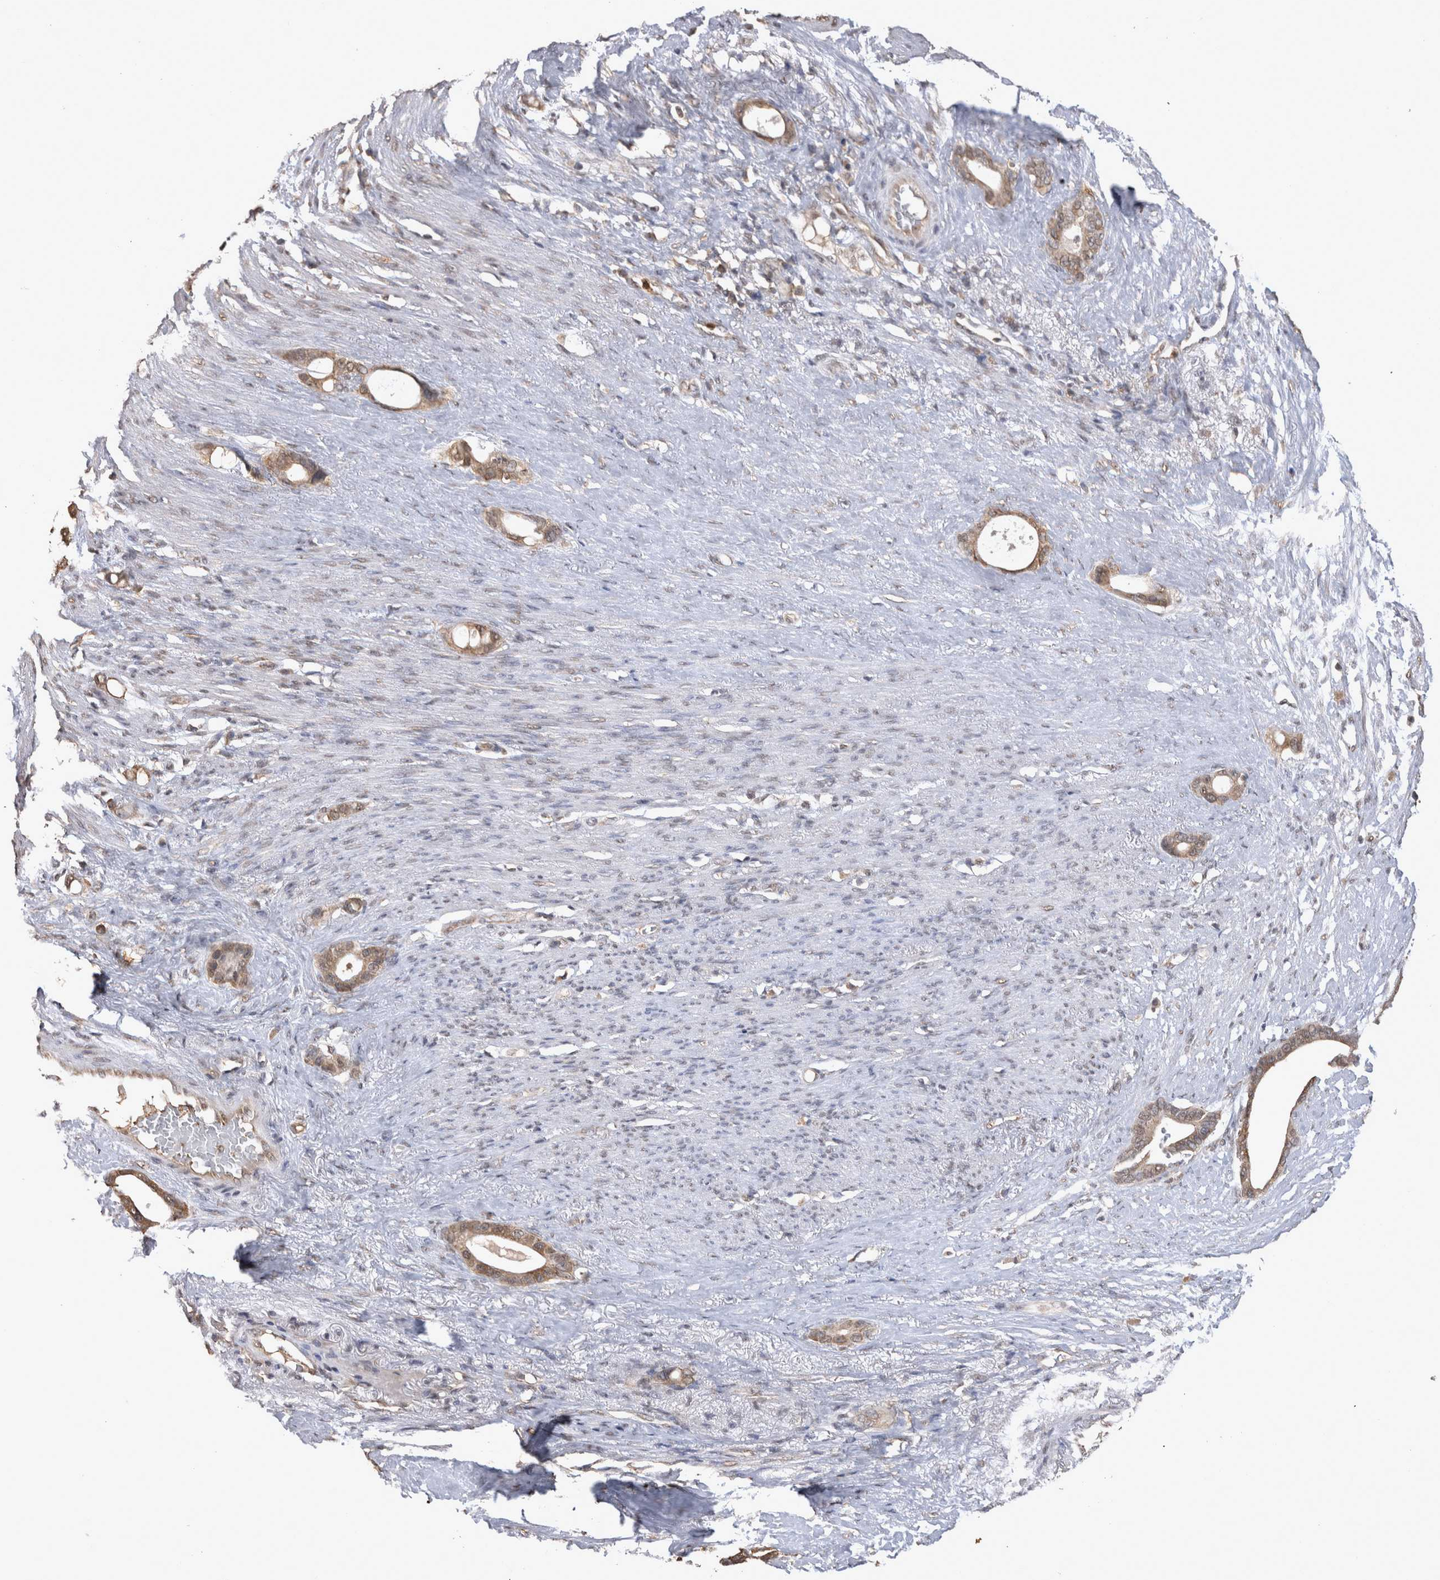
{"staining": {"intensity": "weak", "quantity": ">75%", "location": "cytoplasmic/membranous"}, "tissue": "stomach cancer", "cell_type": "Tumor cells", "image_type": "cancer", "snomed": [{"axis": "morphology", "description": "Adenocarcinoma, NOS"}, {"axis": "topography", "description": "Stomach"}], "caption": "High-power microscopy captured an immunohistochemistry image of adenocarcinoma (stomach), revealing weak cytoplasmic/membranous positivity in approximately >75% of tumor cells.", "gene": "PAK4", "patient": {"sex": "female", "age": 75}}